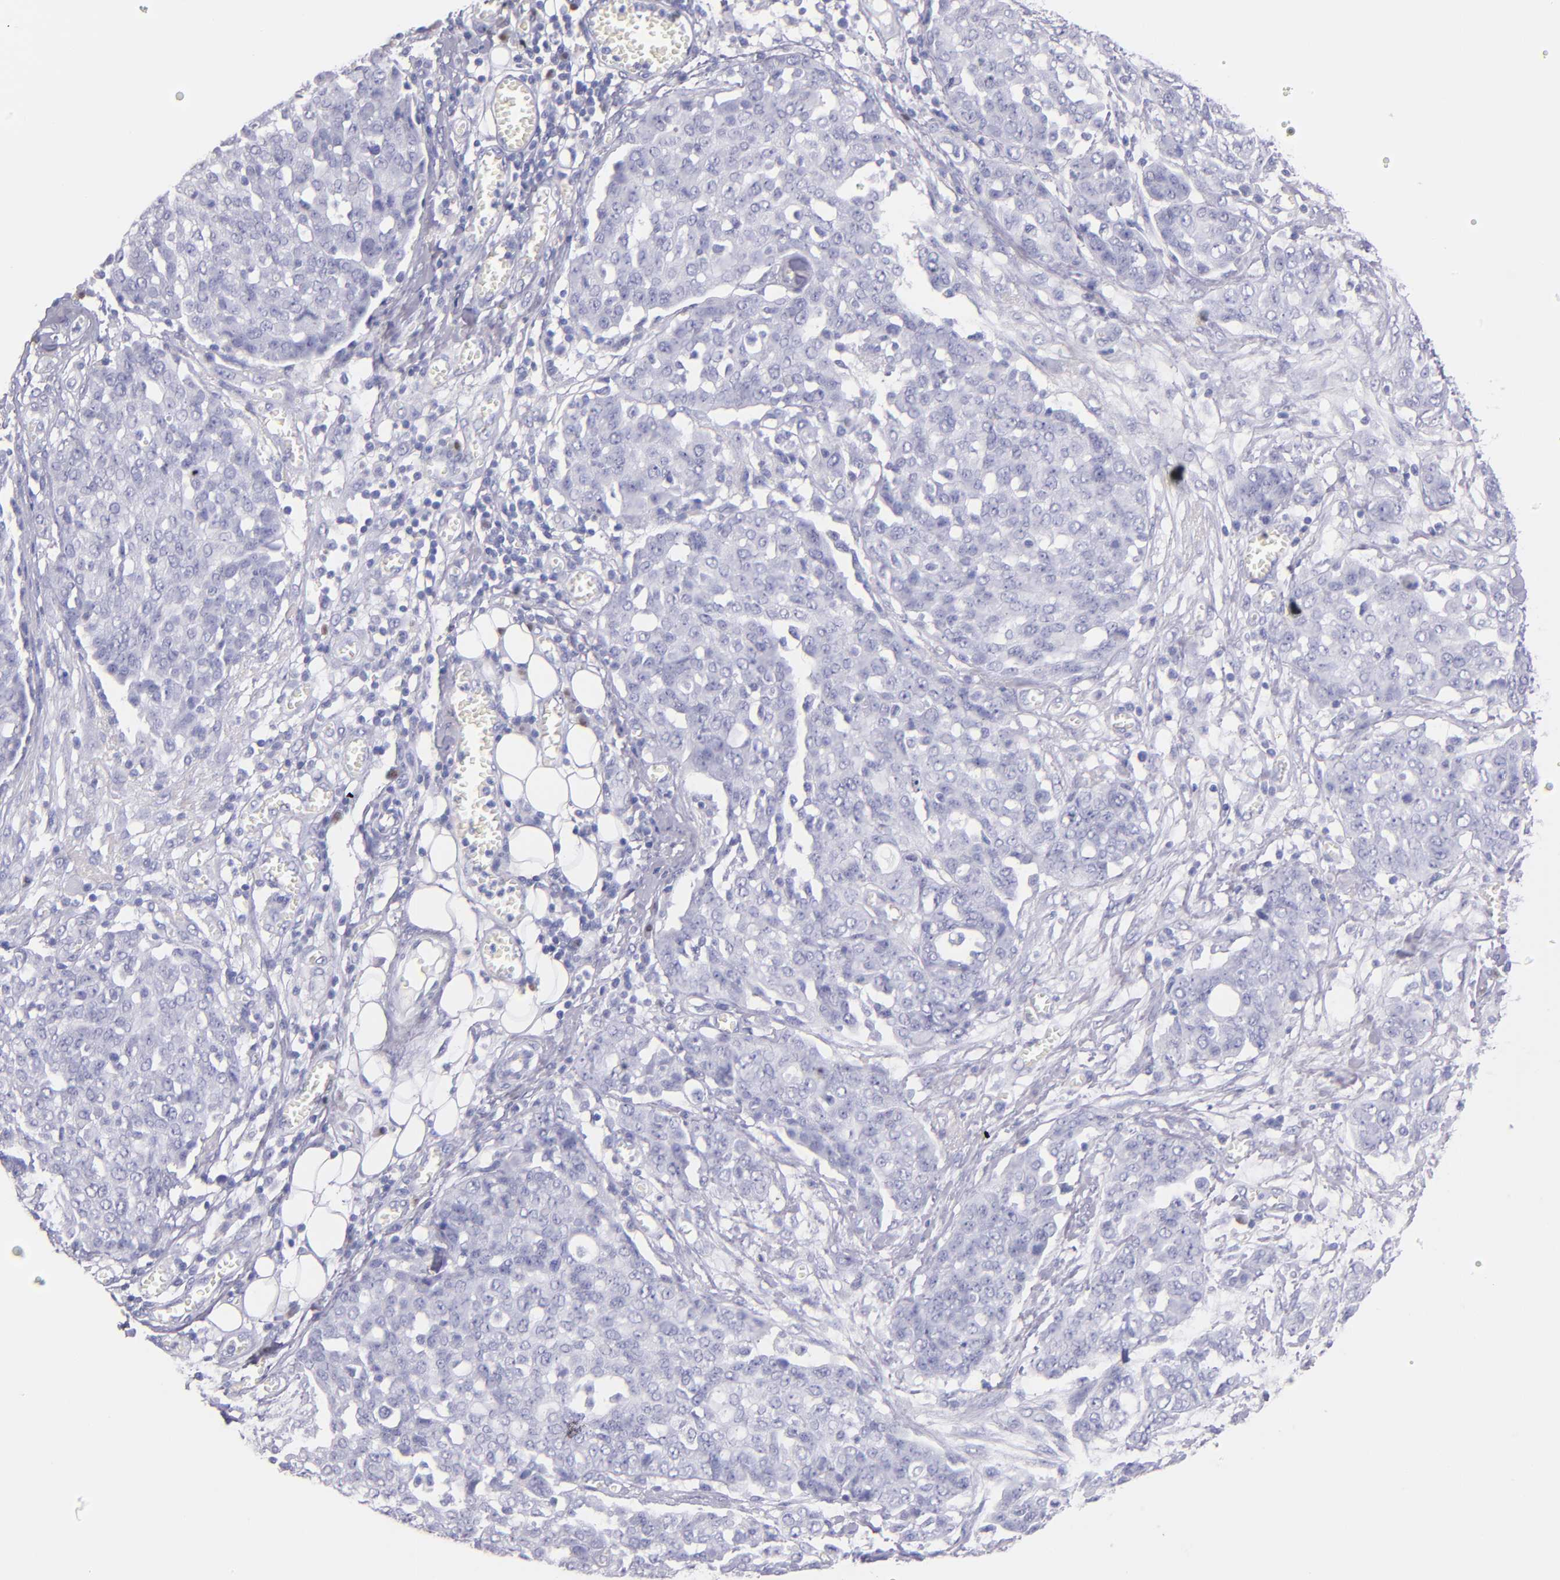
{"staining": {"intensity": "negative", "quantity": "none", "location": "none"}, "tissue": "ovarian cancer", "cell_type": "Tumor cells", "image_type": "cancer", "snomed": [{"axis": "morphology", "description": "Cystadenocarcinoma, serous, NOS"}, {"axis": "topography", "description": "Soft tissue"}, {"axis": "topography", "description": "Ovary"}], "caption": "The IHC histopathology image has no significant positivity in tumor cells of ovarian cancer (serous cystadenocarcinoma) tissue.", "gene": "IRF4", "patient": {"sex": "female", "age": 57}}